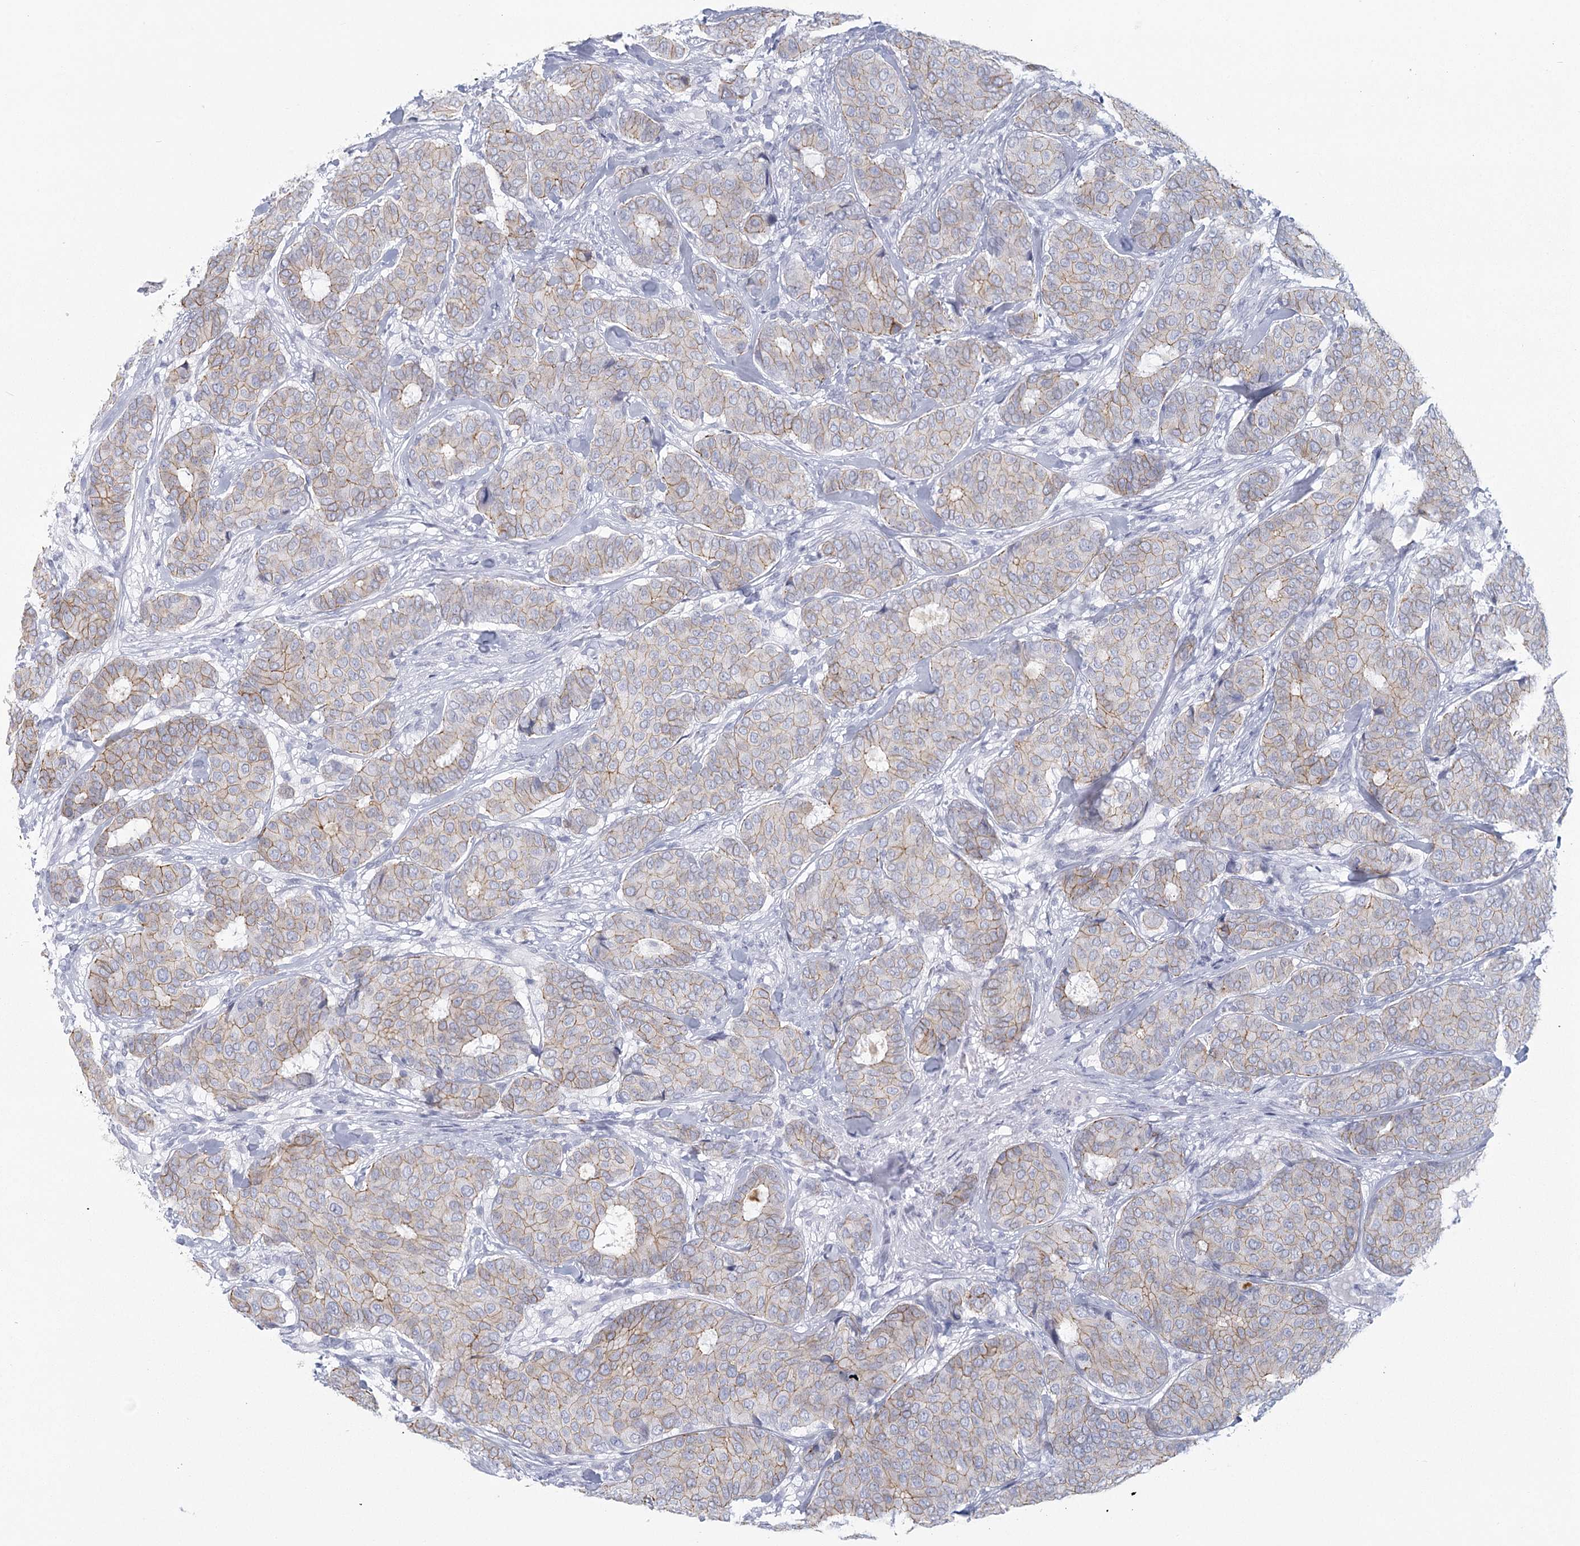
{"staining": {"intensity": "weak", "quantity": "25%-75%", "location": "cytoplasmic/membranous"}, "tissue": "breast cancer", "cell_type": "Tumor cells", "image_type": "cancer", "snomed": [{"axis": "morphology", "description": "Duct carcinoma"}, {"axis": "topography", "description": "Breast"}], "caption": "Protein staining shows weak cytoplasmic/membranous positivity in about 25%-75% of tumor cells in breast cancer. (brown staining indicates protein expression, while blue staining denotes nuclei).", "gene": "WNT8B", "patient": {"sex": "female", "age": 75}}